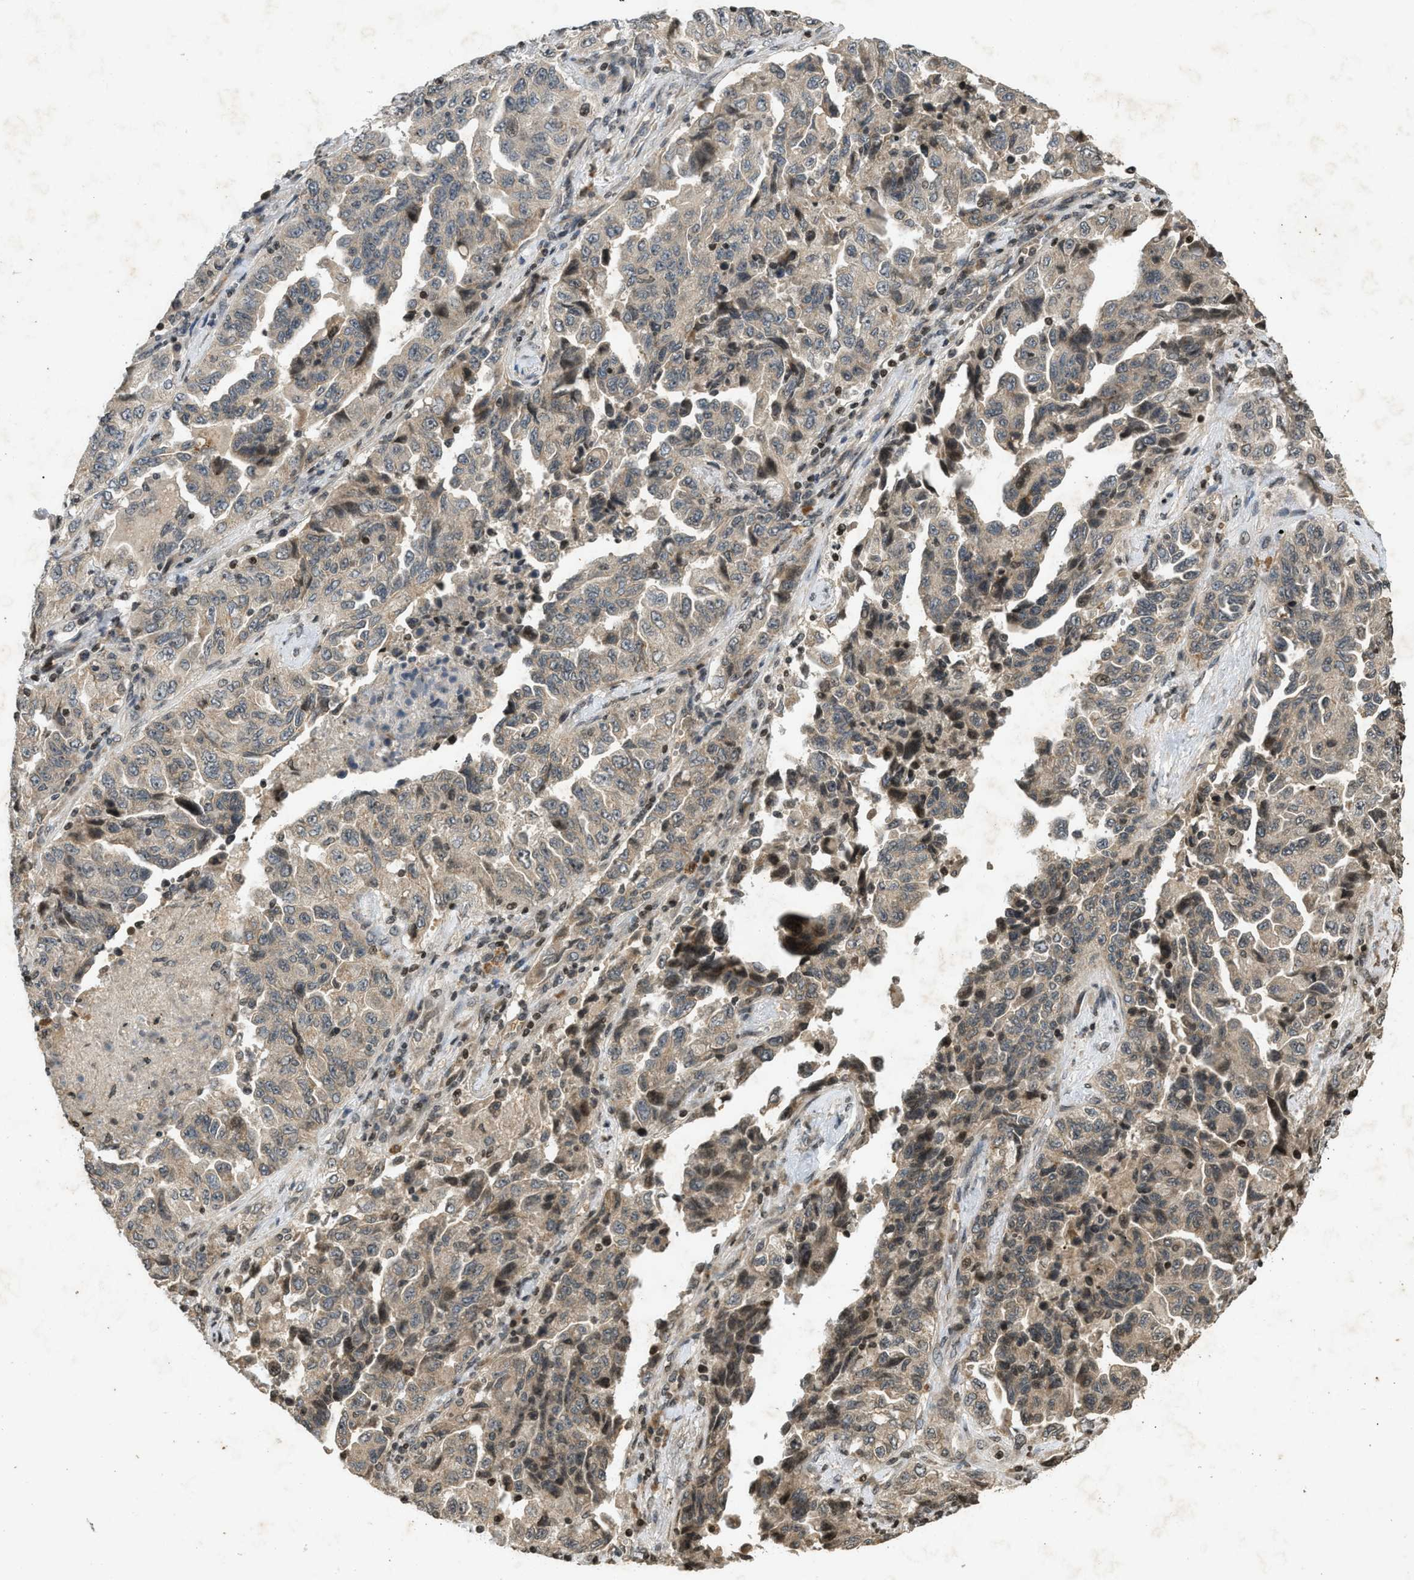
{"staining": {"intensity": "moderate", "quantity": ">75%", "location": "cytoplasmic/membranous"}, "tissue": "lung cancer", "cell_type": "Tumor cells", "image_type": "cancer", "snomed": [{"axis": "morphology", "description": "Adenocarcinoma, NOS"}, {"axis": "topography", "description": "Lung"}], "caption": "Immunohistochemical staining of lung adenocarcinoma reveals medium levels of moderate cytoplasmic/membranous expression in approximately >75% of tumor cells.", "gene": "SIAH1", "patient": {"sex": "female", "age": 51}}